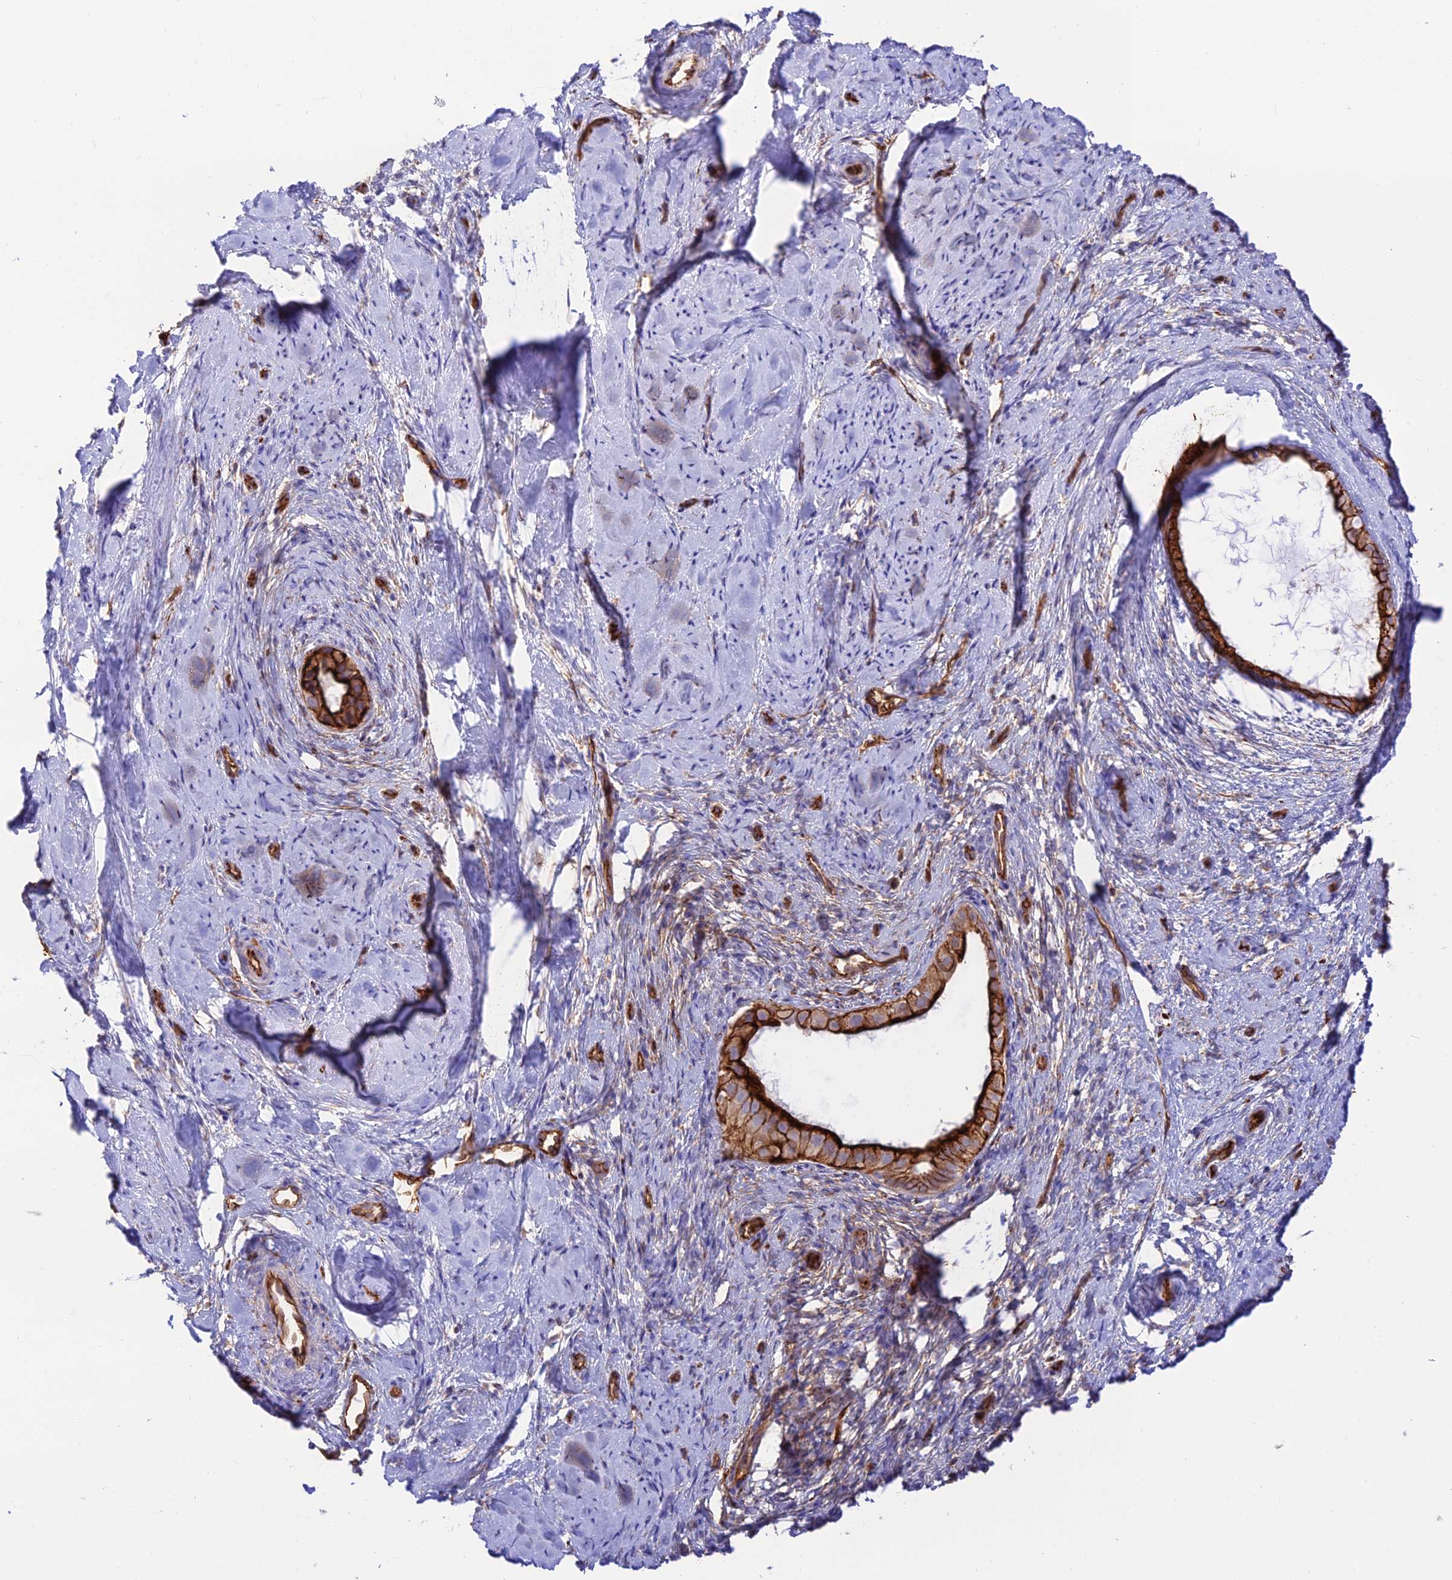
{"staining": {"intensity": "strong", "quantity": "25%-75%", "location": "cytoplasmic/membranous"}, "tissue": "cervix", "cell_type": "Glandular cells", "image_type": "normal", "snomed": [{"axis": "morphology", "description": "Normal tissue, NOS"}, {"axis": "topography", "description": "Cervix"}], "caption": "This micrograph demonstrates immunohistochemistry staining of benign cervix, with high strong cytoplasmic/membranous expression in about 25%-75% of glandular cells.", "gene": "YPEL5", "patient": {"sex": "female", "age": 57}}